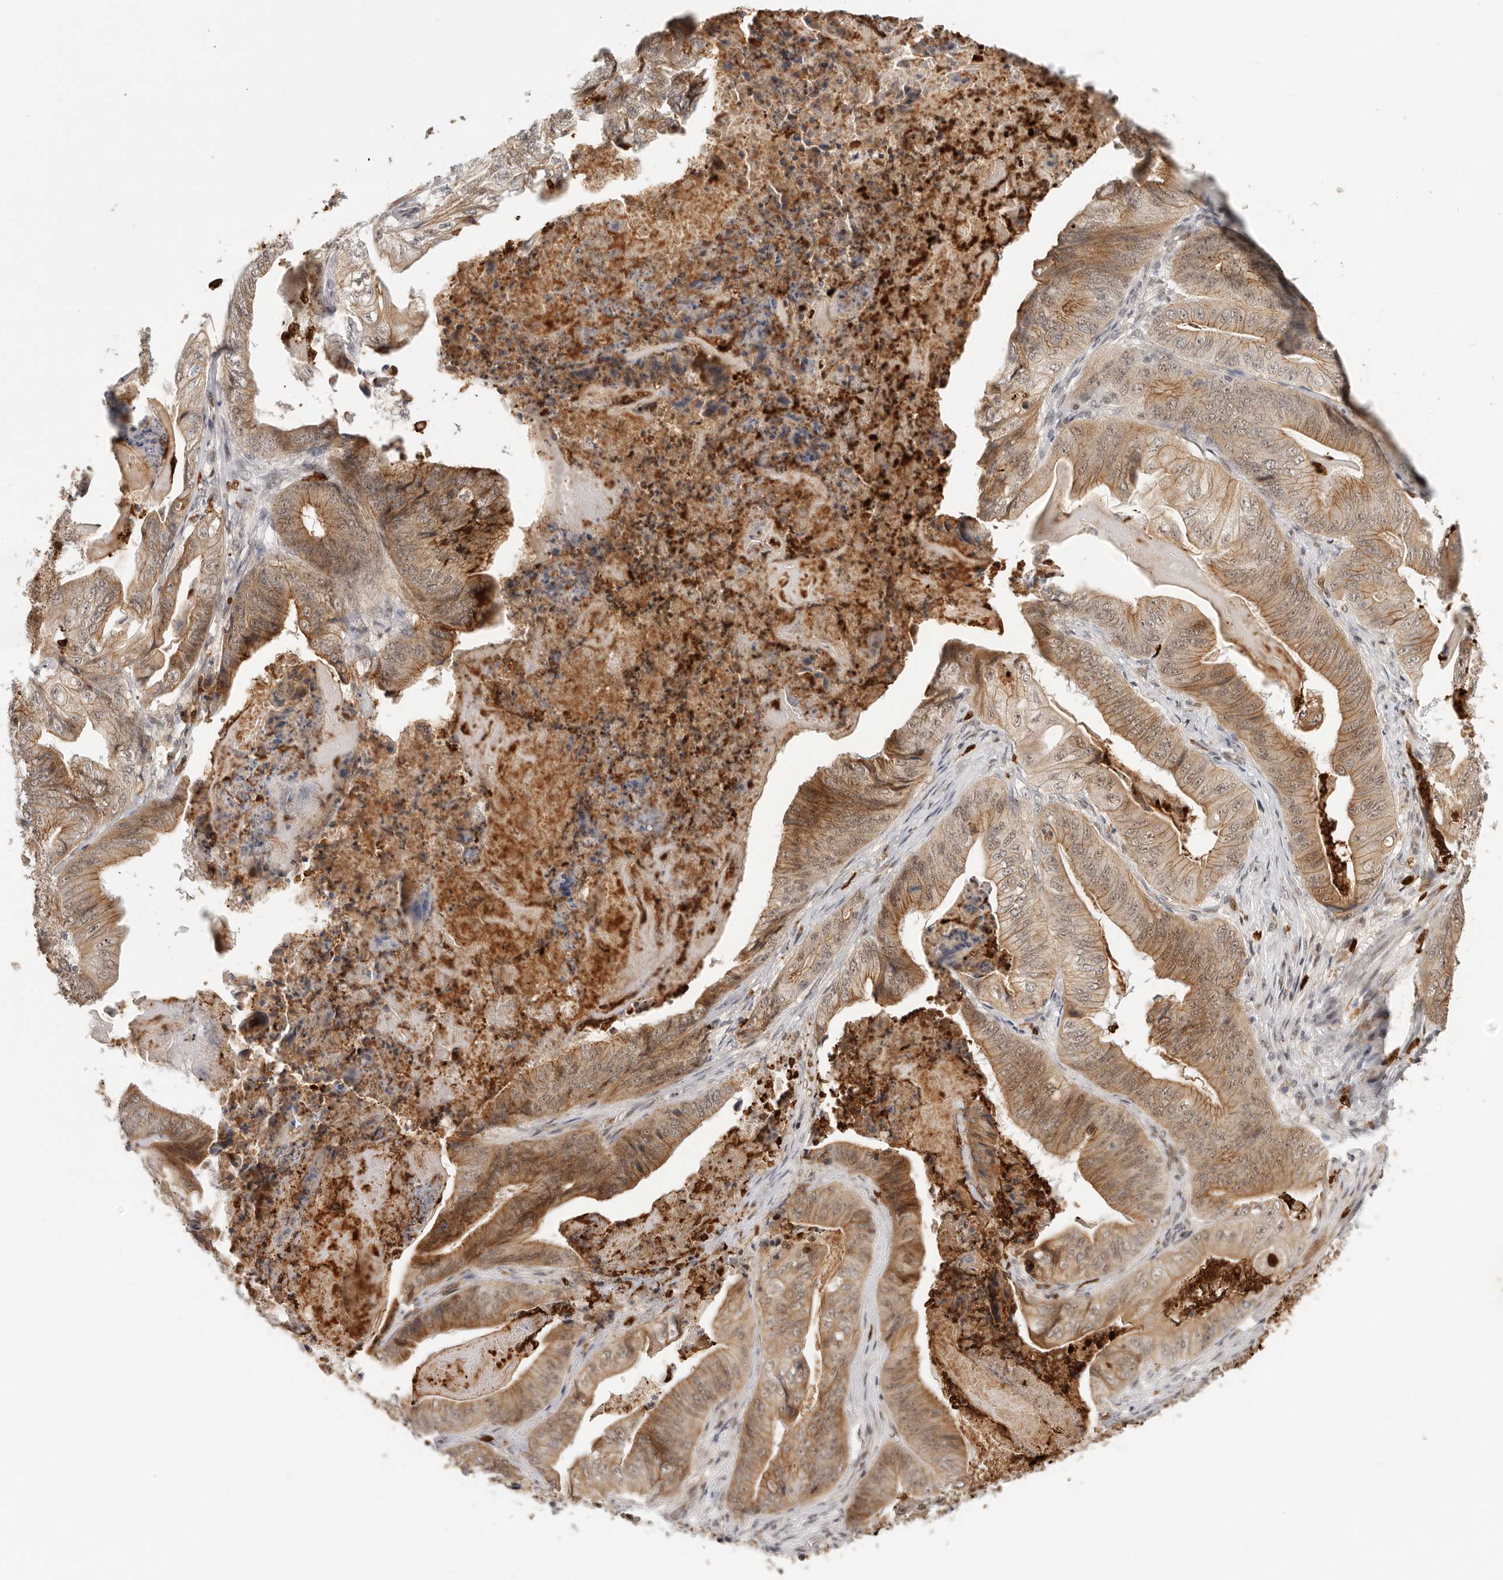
{"staining": {"intensity": "moderate", "quantity": ">75%", "location": "cytoplasmic/membranous,nuclear"}, "tissue": "stomach cancer", "cell_type": "Tumor cells", "image_type": "cancer", "snomed": [{"axis": "morphology", "description": "Adenocarcinoma, NOS"}, {"axis": "topography", "description": "Stomach"}], "caption": "There is medium levels of moderate cytoplasmic/membranous and nuclear expression in tumor cells of adenocarcinoma (stomach), as demonstrated by immunohistochemical staining (brown color).", "gene": "AFDN", "patient": {"sex": "female", "age": 73}}